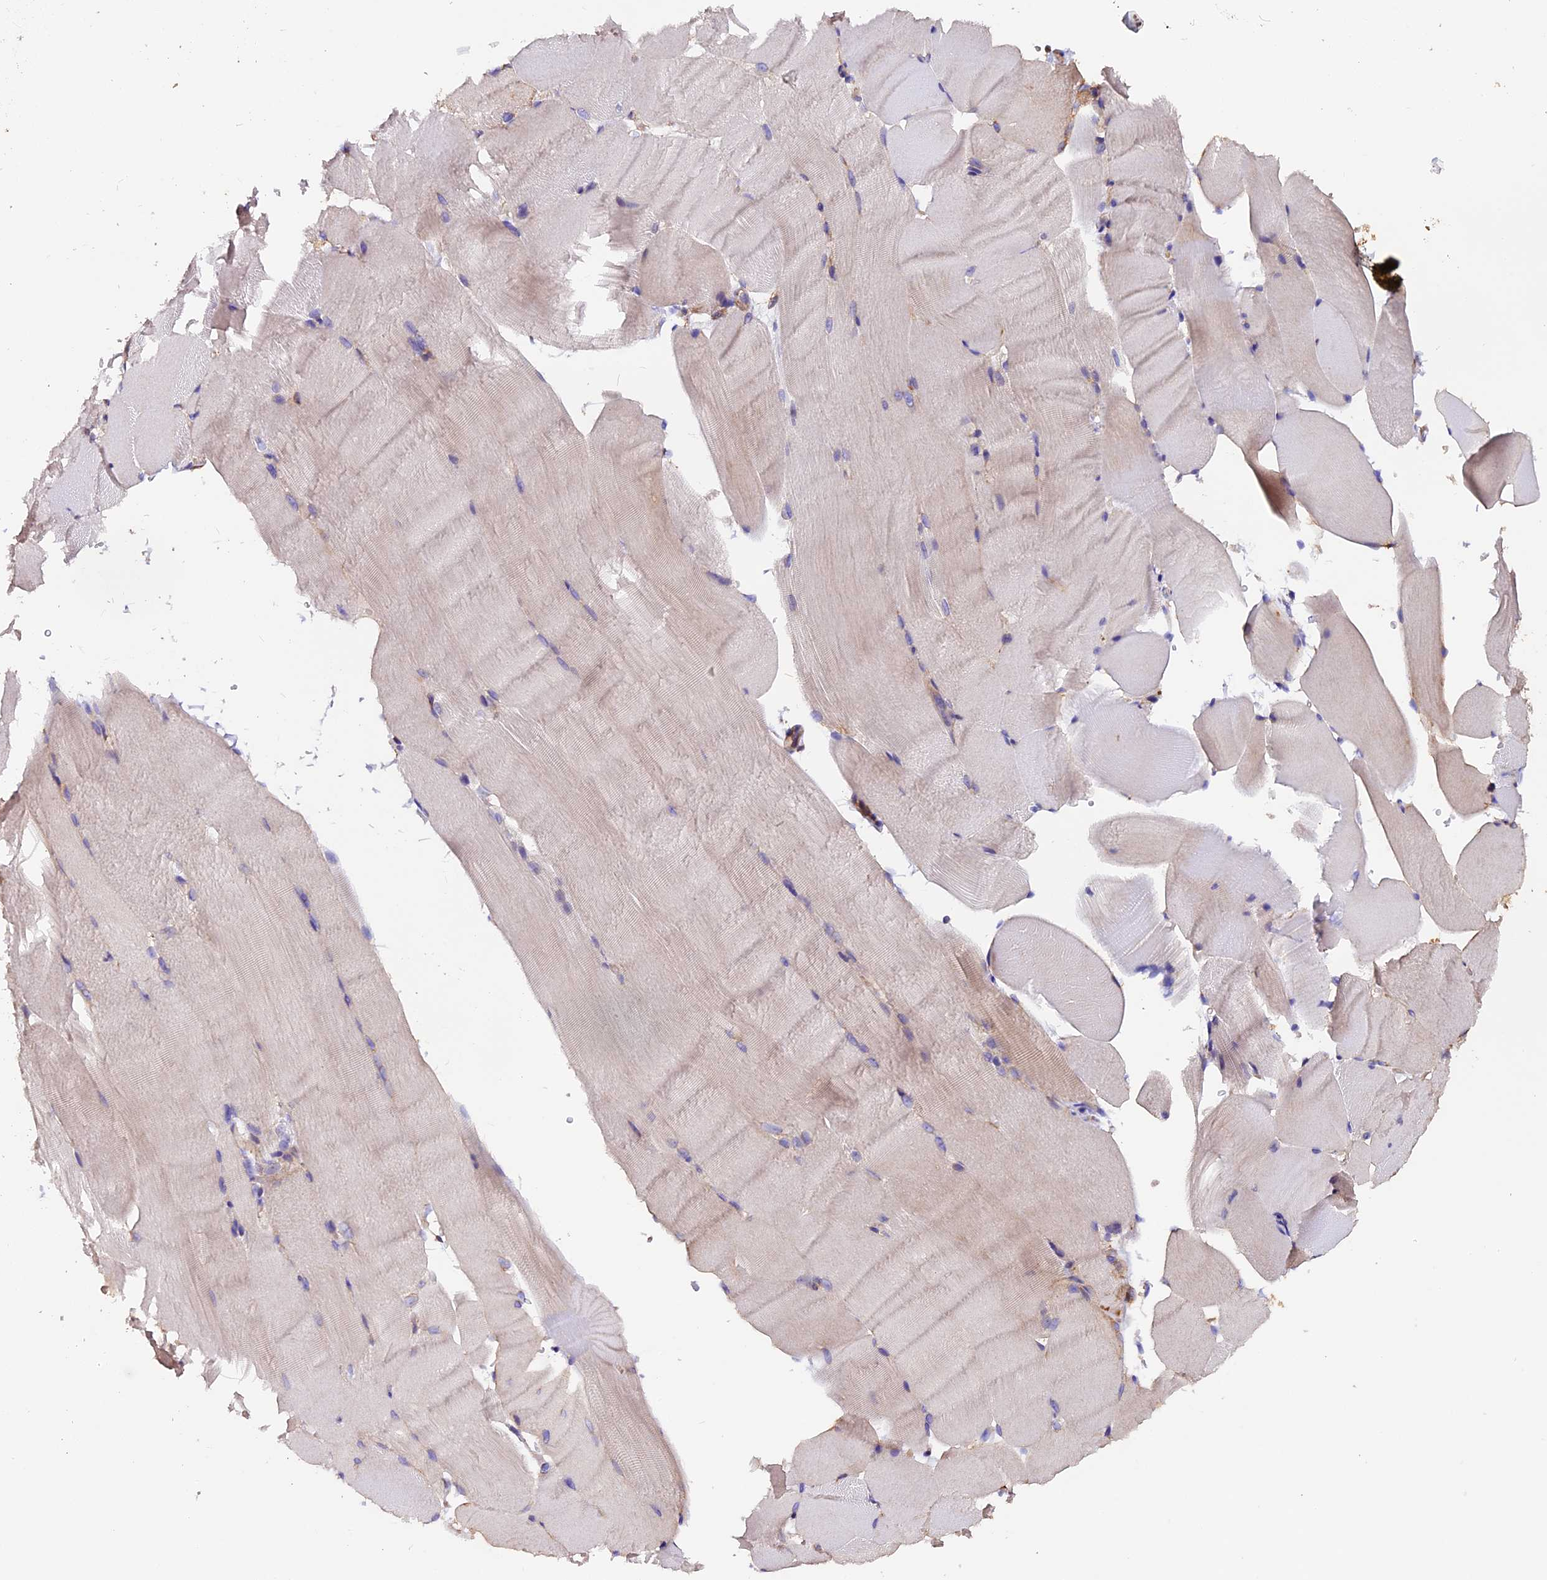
{"staining": {"intensity": "weak", "quantity": "<25%", "location": "cytoplasmic/membranous"}, "tissue": "skeletal muscle", "cell_type": "Myocytes", "image_type": "normal", "snomed": [{"axis": "morphology", "description": "Normal tissue, NOS"}, {"axis": "topography", "description": "Skeletal muscle"}, {"axis": "topography", "description": "Parathyroid gland"}], "caption": "Image shows no significant protein staining in myocytes of normal skeletal muscle.", "gene": "CLN5", "patient": {"sex": "female", "age": 37}}